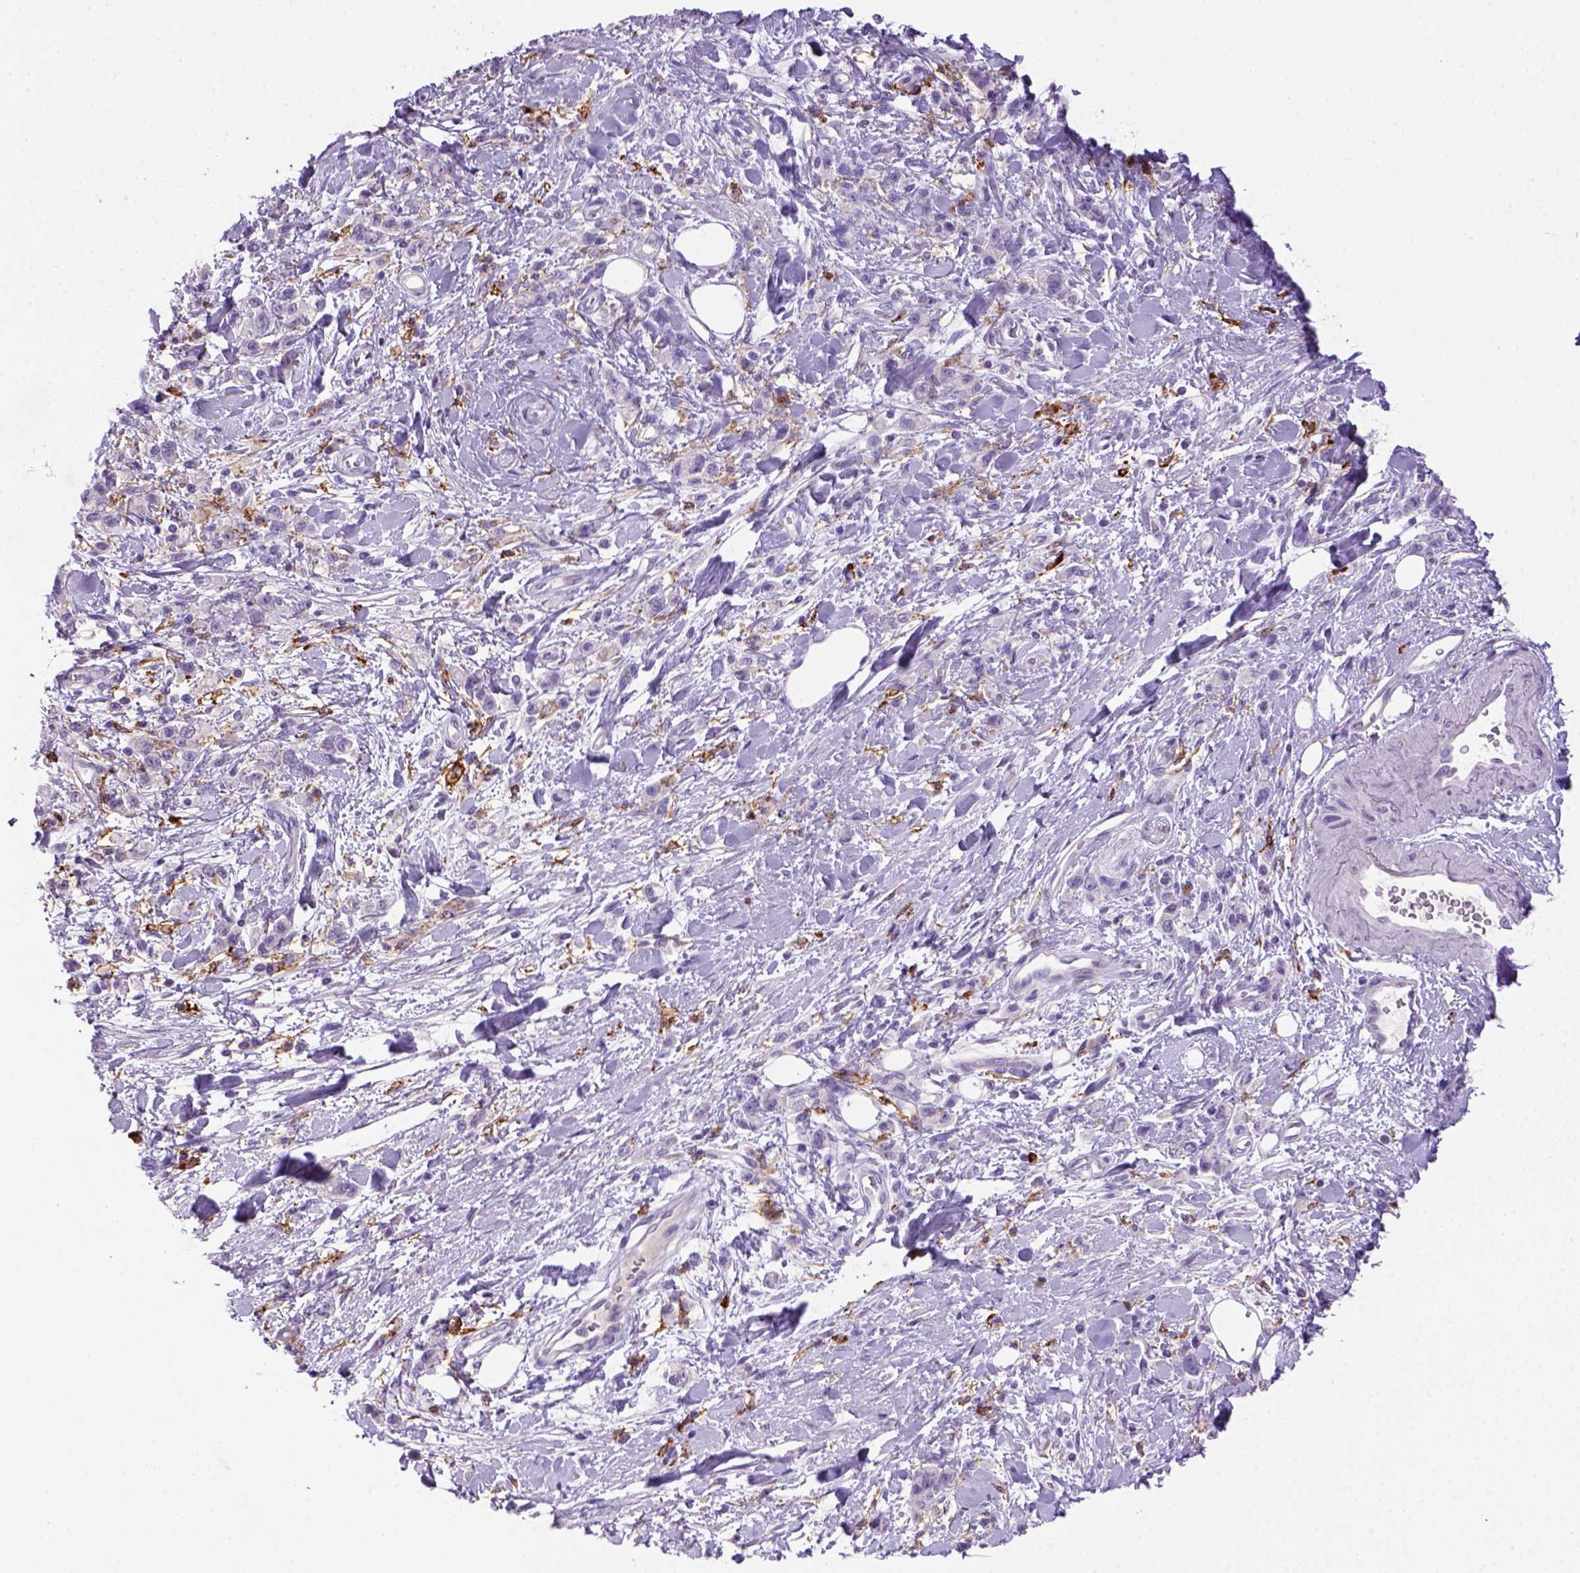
{"staining": {"intensity": "negative", "quantity": "none", "location": "none"}, "tissue": "stomach cancer", "cell_type": "Tumor cells", "image_type": "cancer", "snomed": [{"axis": "morphology", "description": "Adenocarcinoma, NOS"}, {"axis": "topography", "description": "Stomach"}], "caption": "This histopathology image is of stomach cancer (adenocarcinoma) stained with immunohistochemistry (IHC) to label a protein in brown with the nuclei are counter-stained blue. There is no expression in tumor cells.", "gene": "CD14", "patient": {"sex": "male", "age": 77}}